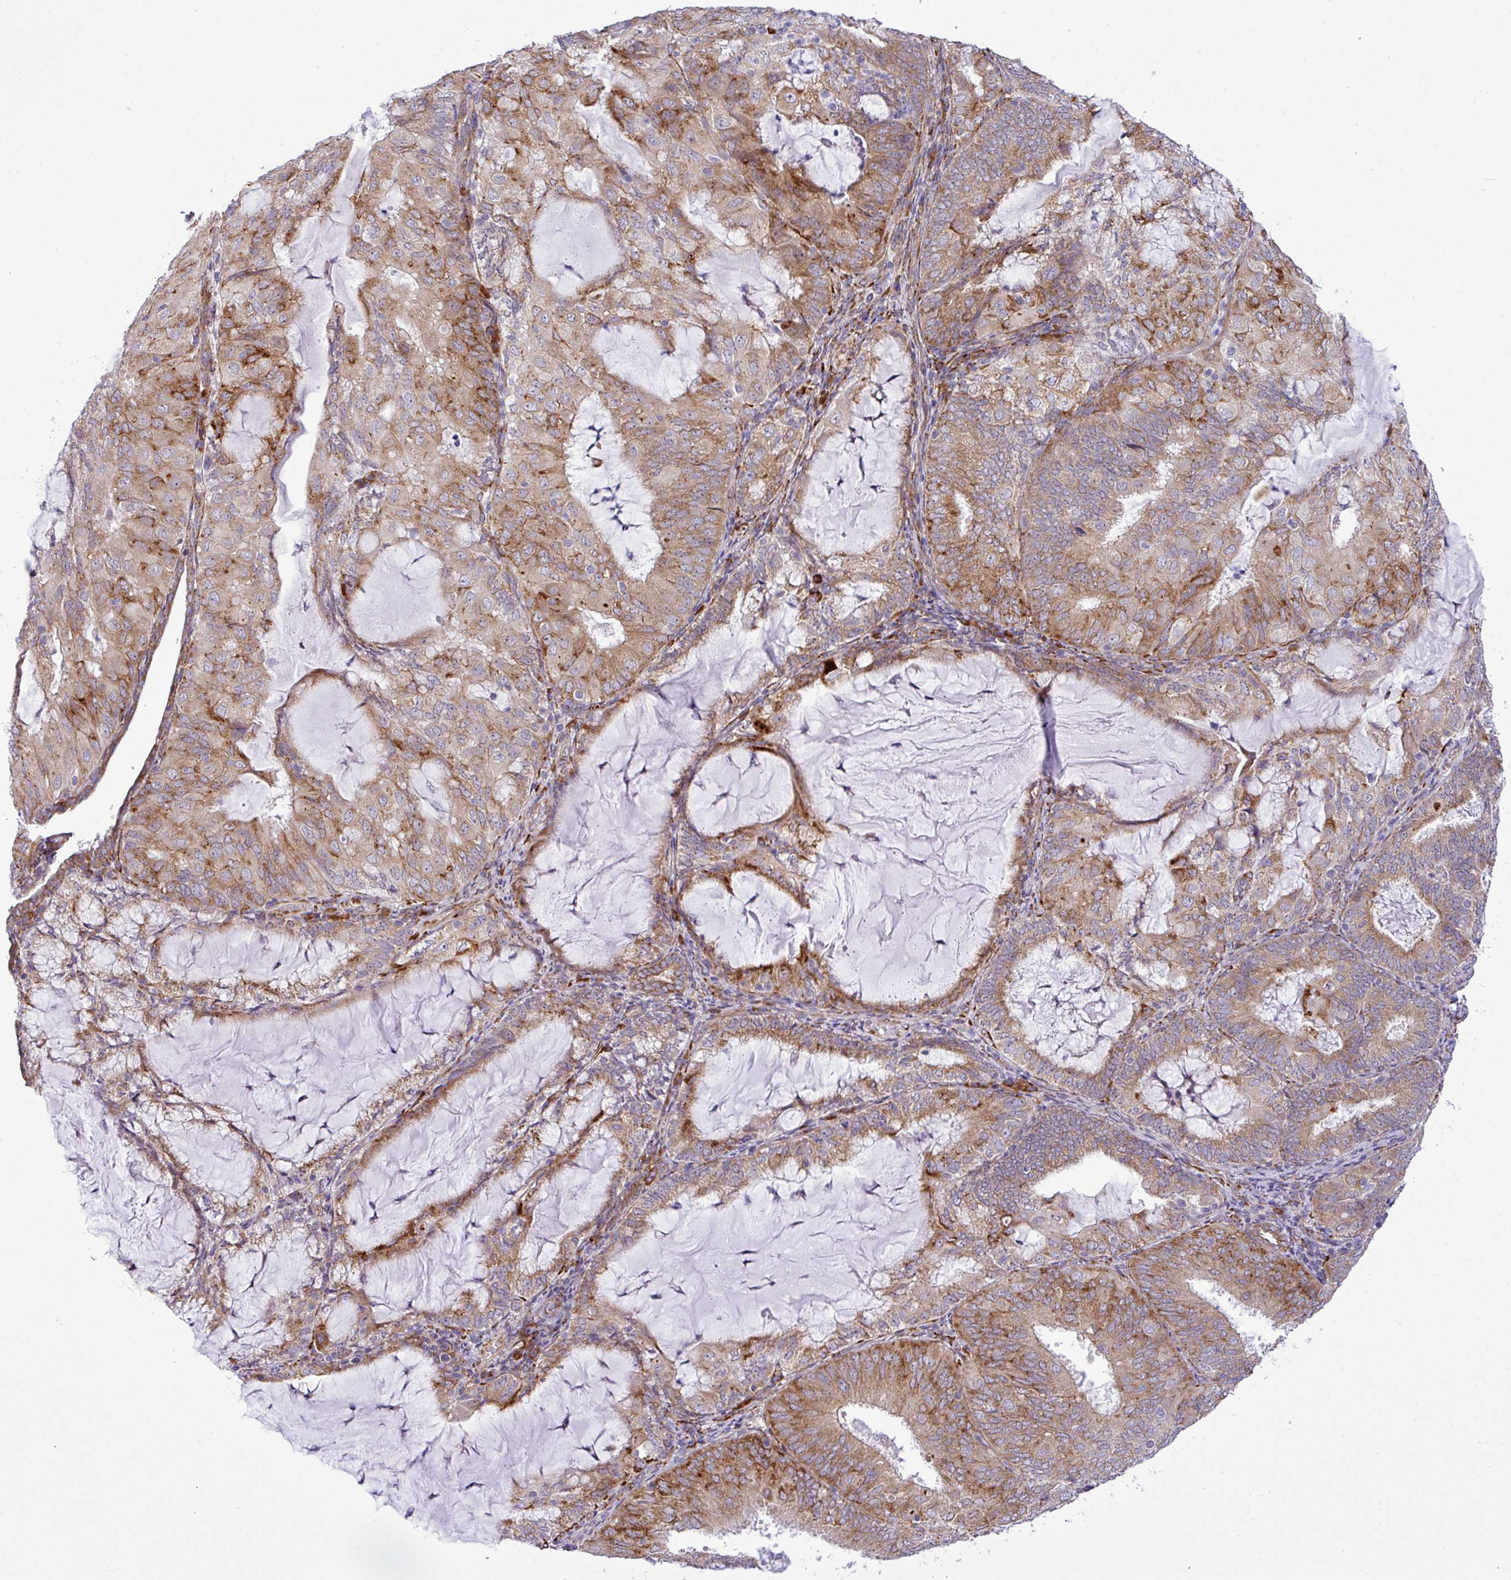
{"staining": {"intensity": "moderate", "quantity": ">75%", "location": "cytoplasmic/membranous"}, "tissue": "endometrial cancer", "cell_type": "Tumor cells", "image_type": "cancer", "snomed": [{"axis": "morphology", "description": "Adenocarcinoma, NOS"}, {"axis": "topography", "description": "Endometrium"}], "caption": "Endometrial adenocarcinoma was stained to show a protein in brown. There is medium levels of moderate cytoplasmic/membranous staining in approximately >75% of tumor cells.", "gene": "CFAP97", "patient": {"sex": "female", "age": 81}}